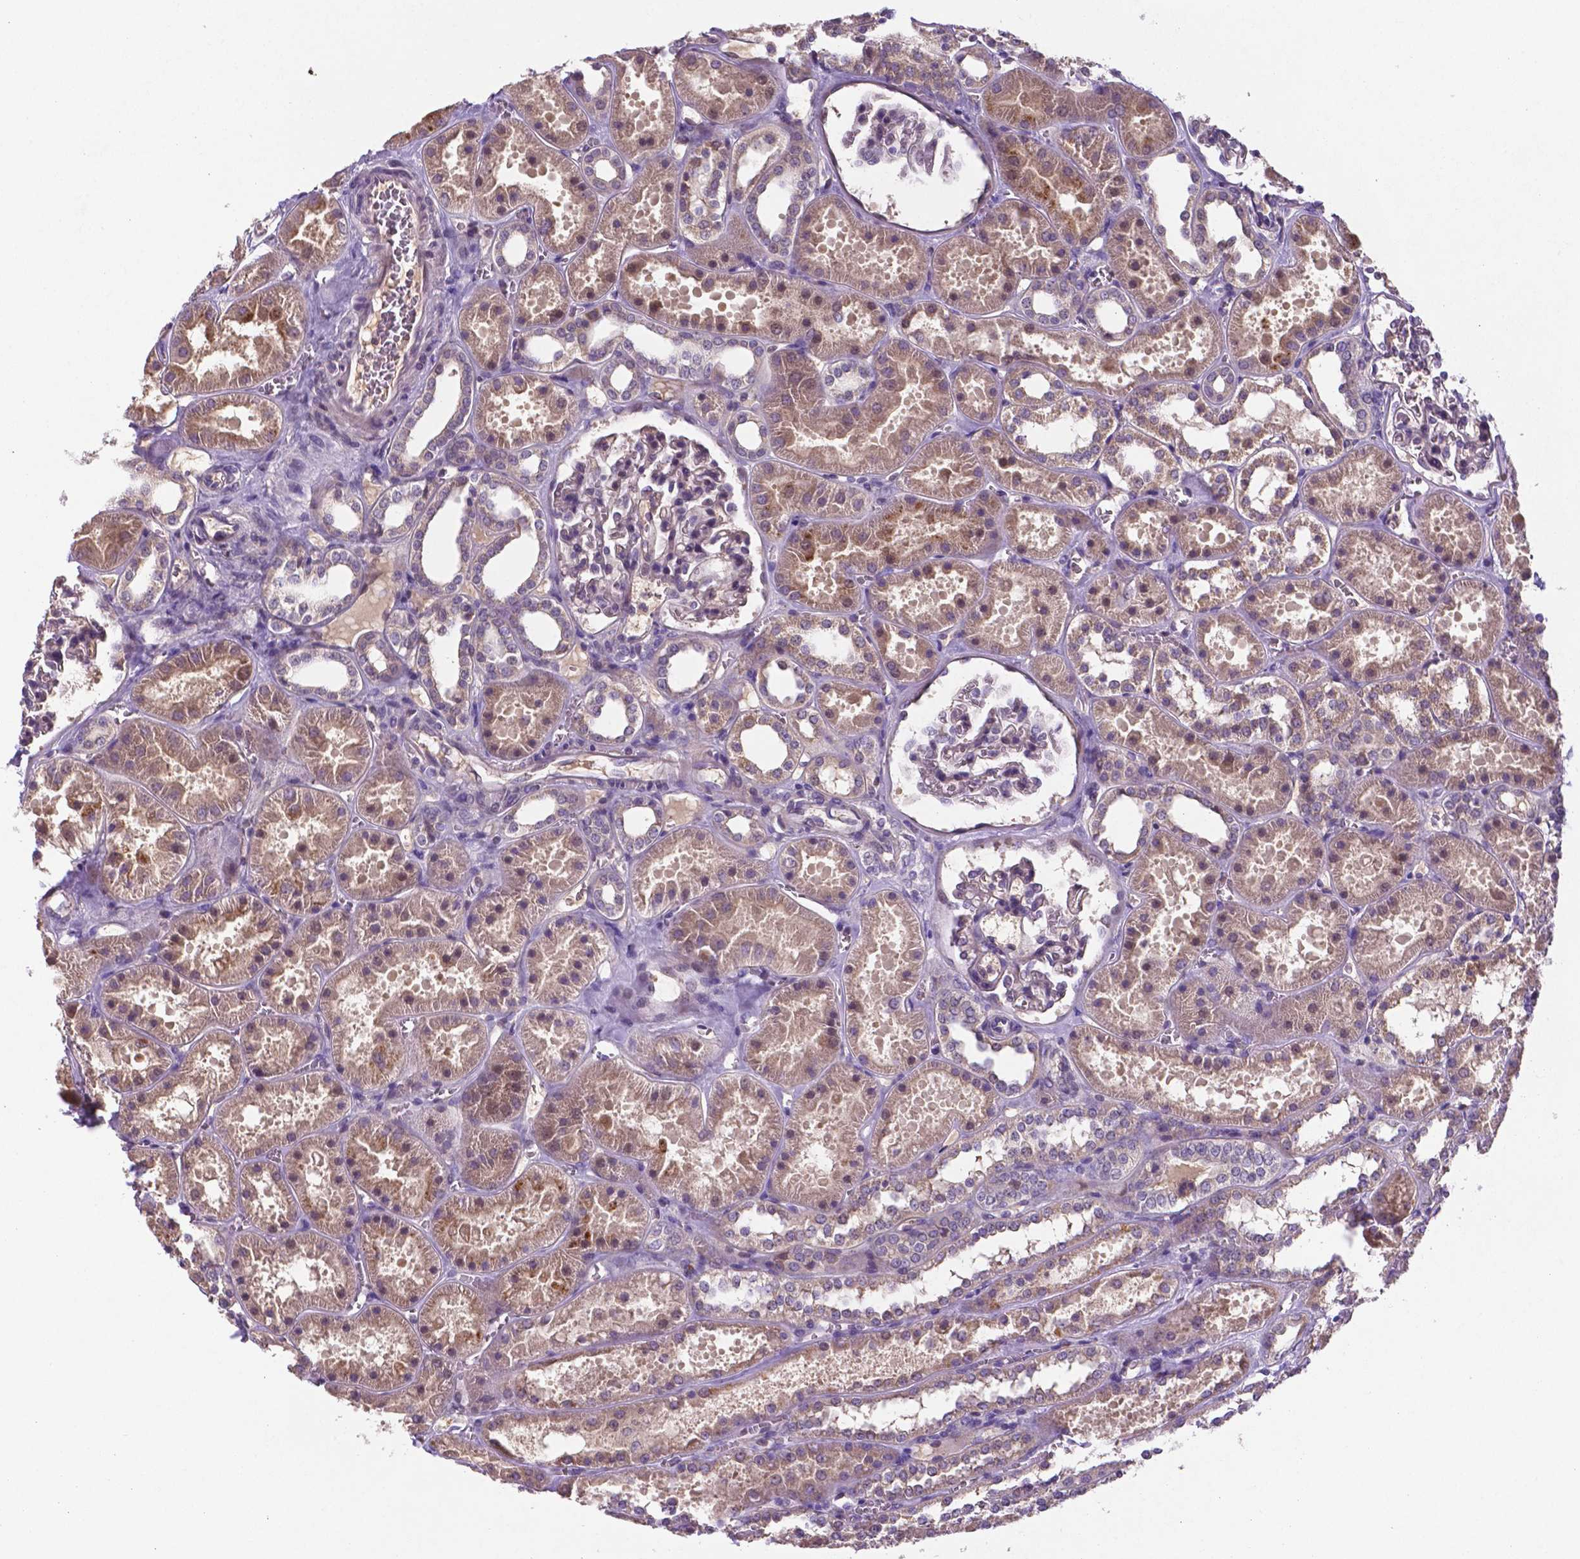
{"staining": {"intensity": "negative", "quantity": "none", "location": "none"}, "tissue": "kidney", "cell_type": "Cells in glomeruli", "image_type": "normal", "snomed": [{"axis": "morphology", "description": "Normal tissue, NOS"}, {"axis": "topography", "description": "Kidney"}], "caption": "IHC of unremarkable human kidney demonstrates no expression in cells in glomeruli.", "gene": "TM4SF20", "patient": {"sex": "female", "age": 41}}